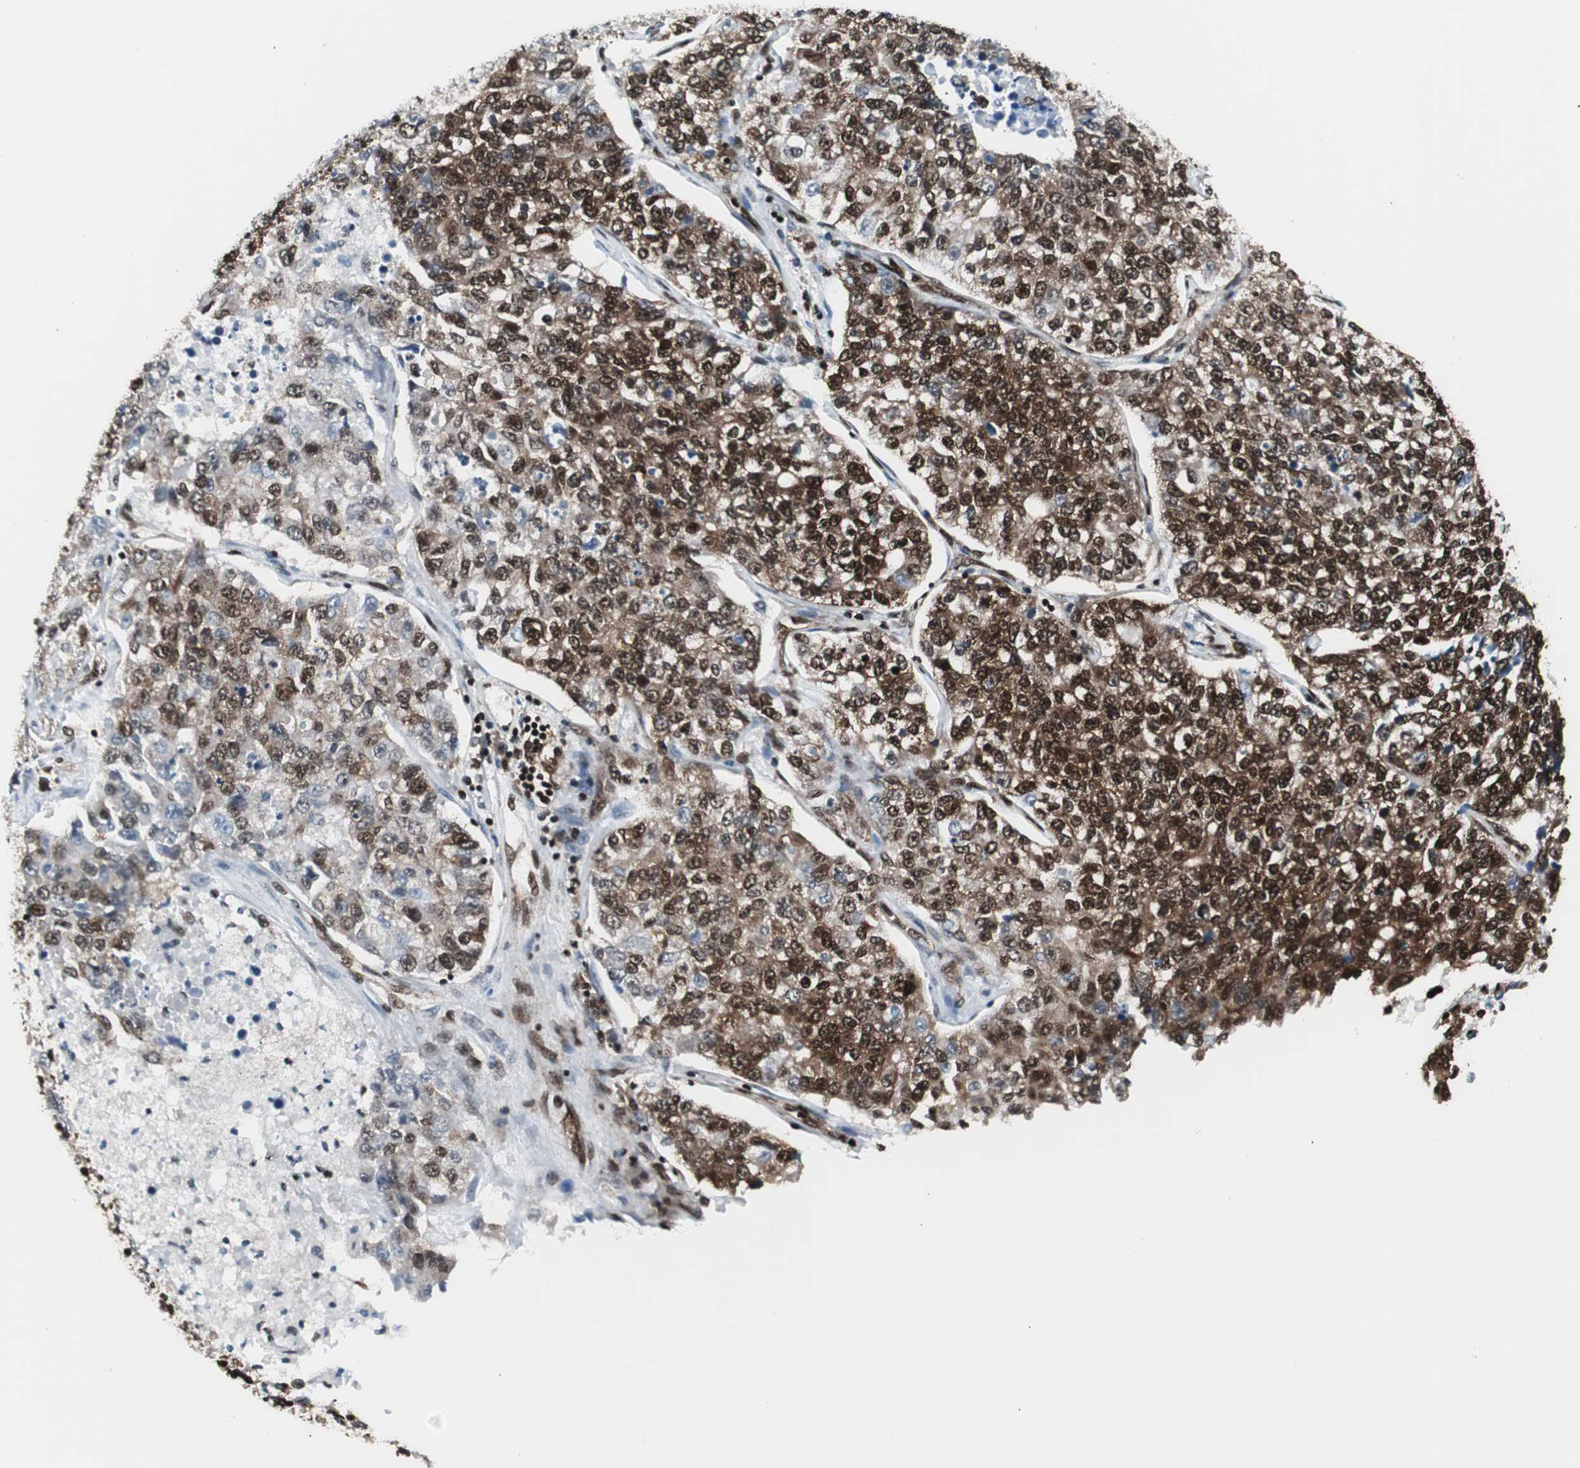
{"staining": {"intensity": "strong", "quantity": ">75%", "location": "cytoplasmic/membranous,nuclear"}, "tissue": "lung cancer", "cell_type": "Tumor cells", "image_type": "cancer", "snomed": [{"axis": "morphology", "description": "Adenocarcinoma, NOS"}, {"axis": "topography", "description": "Lung"}], "caption": "High-power microscopy captured an immunohistochemistry micrograph of lung adenocarcinoma, revealing strong cytoplasmic/membranous and nuclear expression in about >75% of tumor cells.", "gene": "EWSR1", "patient": {"sex": "male", "age": 49}}